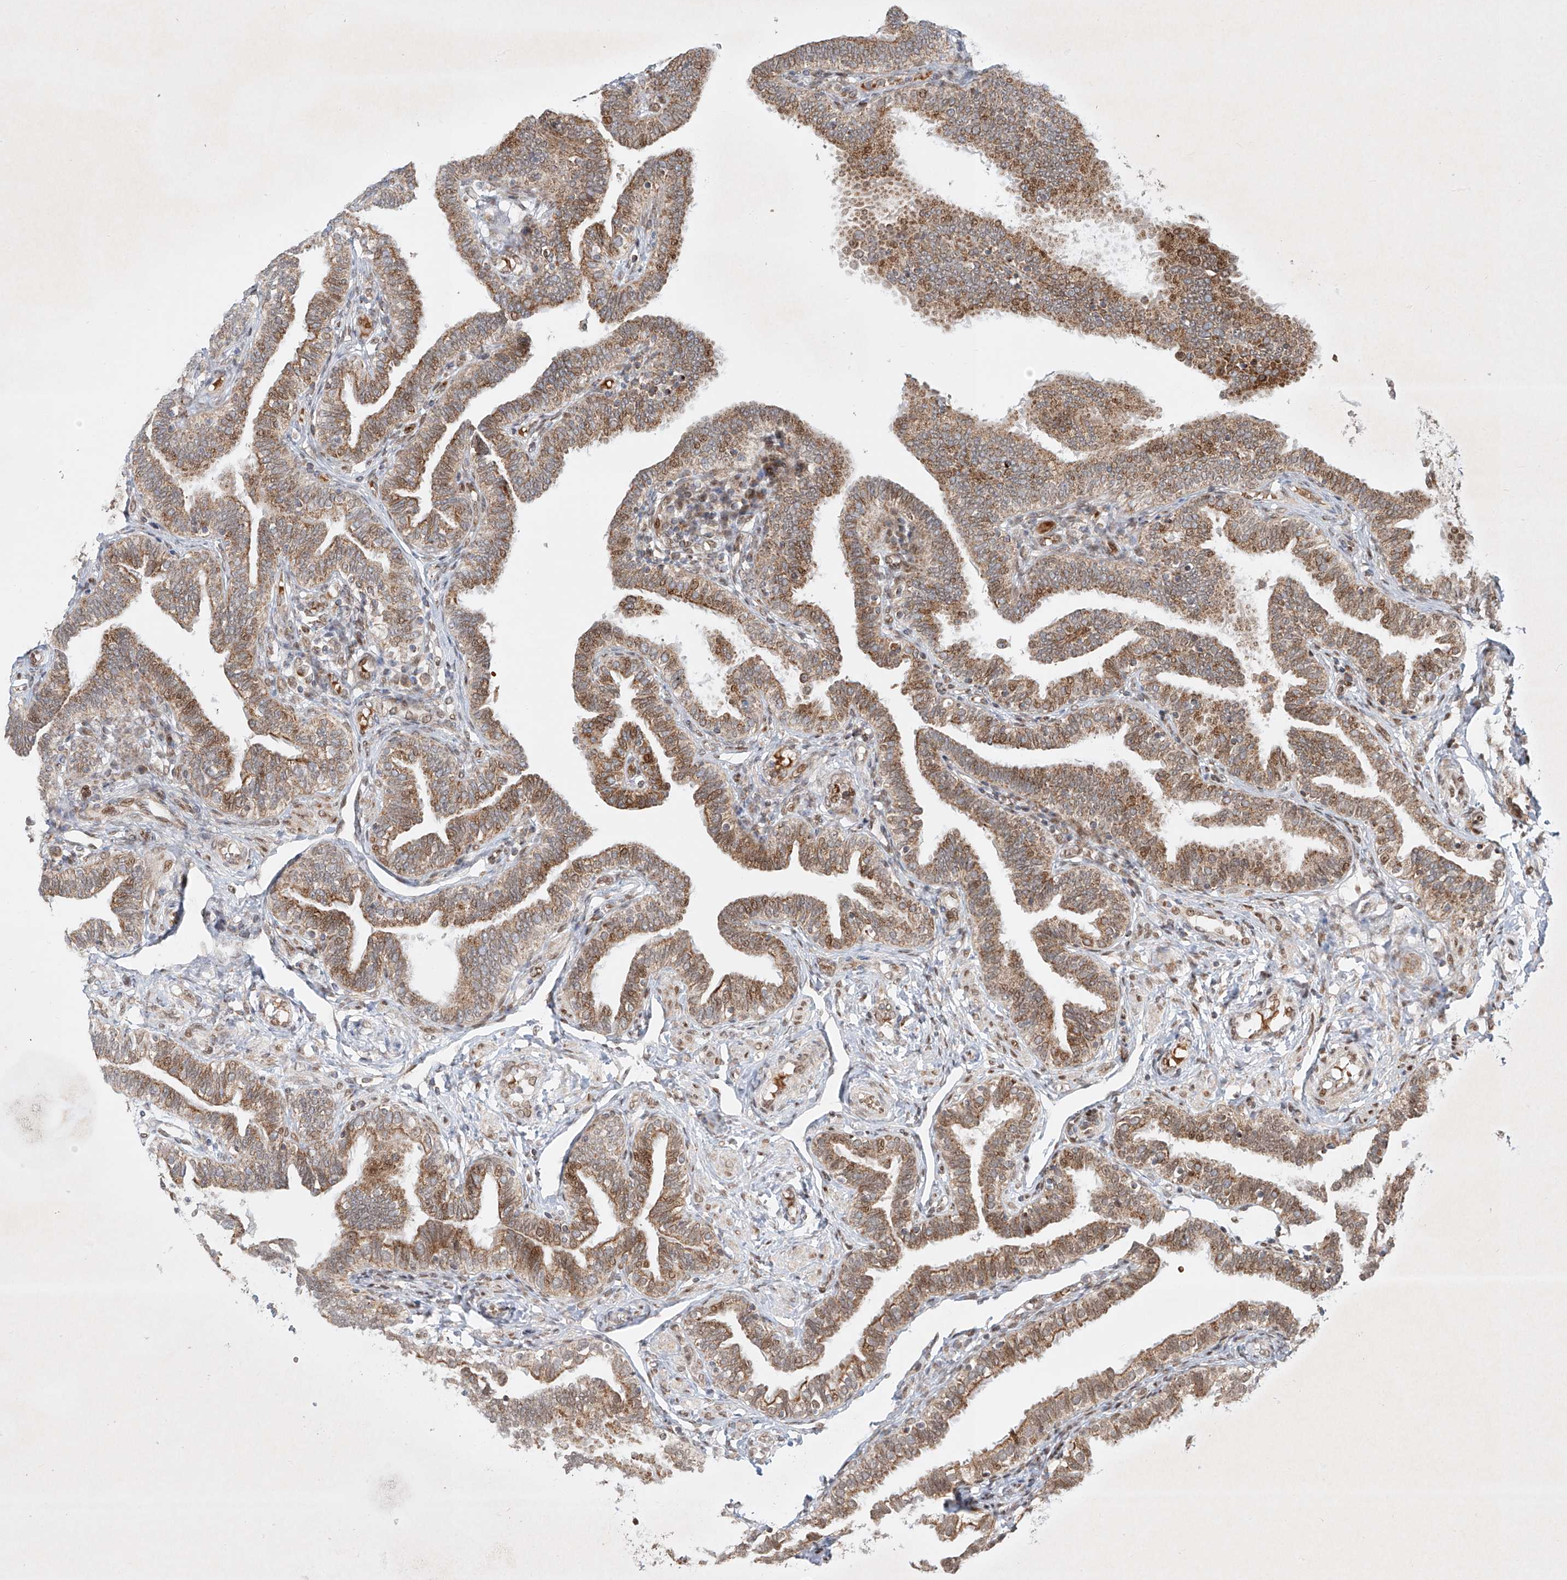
{"staining": {"intensity": "moderate", "quantity": ">75%", "location": "cytoplasmic/membranous,nuclear"}, "tissue": "fallopian tube", "cell_type": "Glandular cells", "image_type": "normal", "snomed": [{"axis": "morphology", "description": "Normal tissue, NOS"}, {"axis": "topography", "description": "Fallopian tube"}], "caption": "Moderate cytoplasmic/membranous,nuclear positivity for a protein is present in approximately >75% of glandular cells of benign fallopian tube using immunohistochemistry.", "gene": "EPG5", "patient": {"sex": "female", "age": 39}}